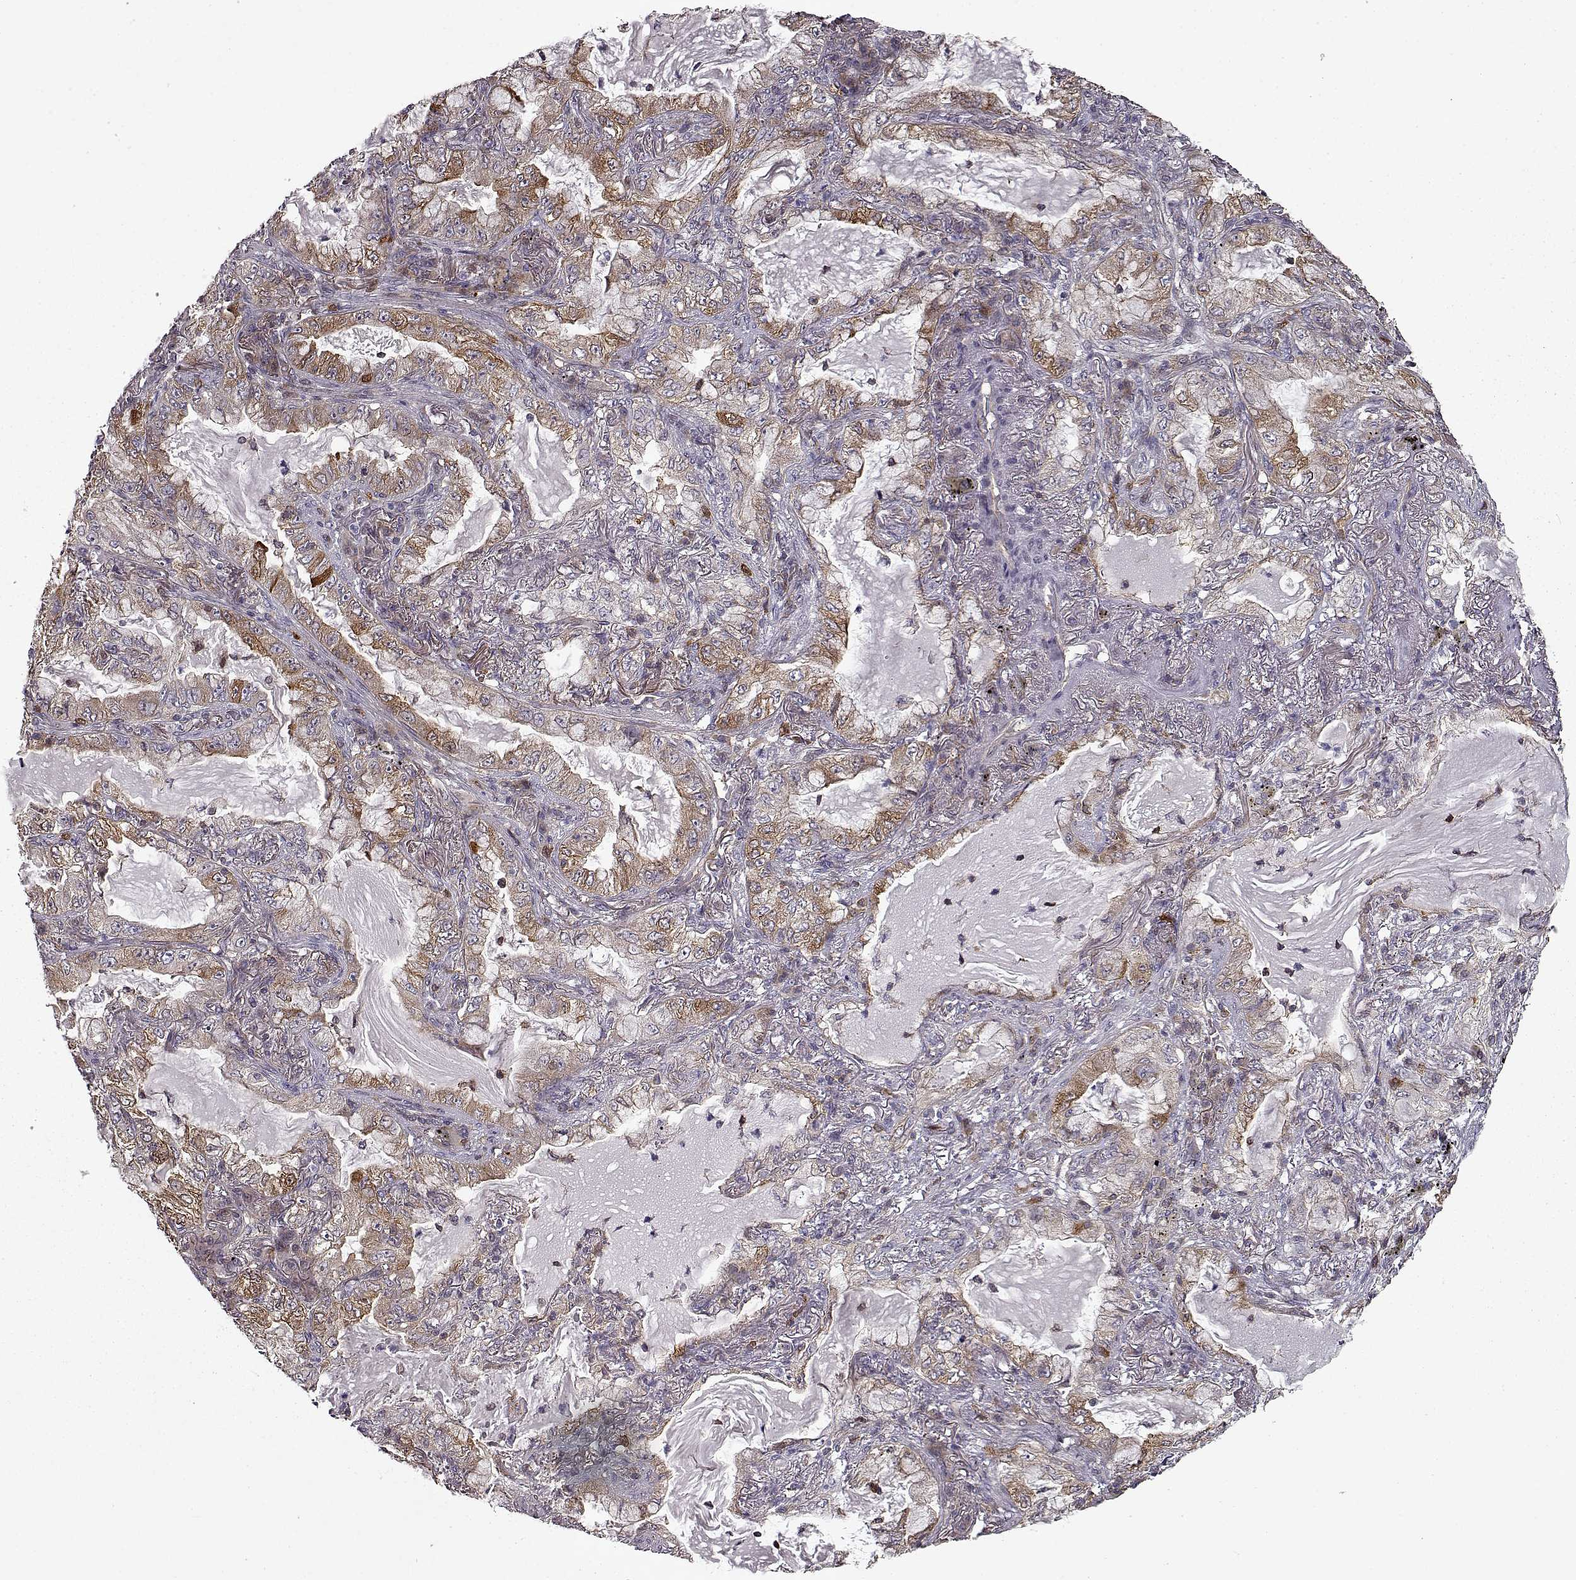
{"staining": {"intensity": "moderate", "quantity": ">75%", "location": "cytoplasmic/membranous"}, "tissue": "lung cancer", "cell_type": "Tumor cells", "image_type": "cancer", "snomed": [{"axis": "morphology", "description": "Adenocarcinoma, NOS"}, {"axis": "topography", "description": "Lung"}], "caption": "Human lung adenocarcinoma stained with a protein marker displays moderate staining in tumor cells.", "gene": "RANBP1", "patient": {"sex": "female", "age": 73}}